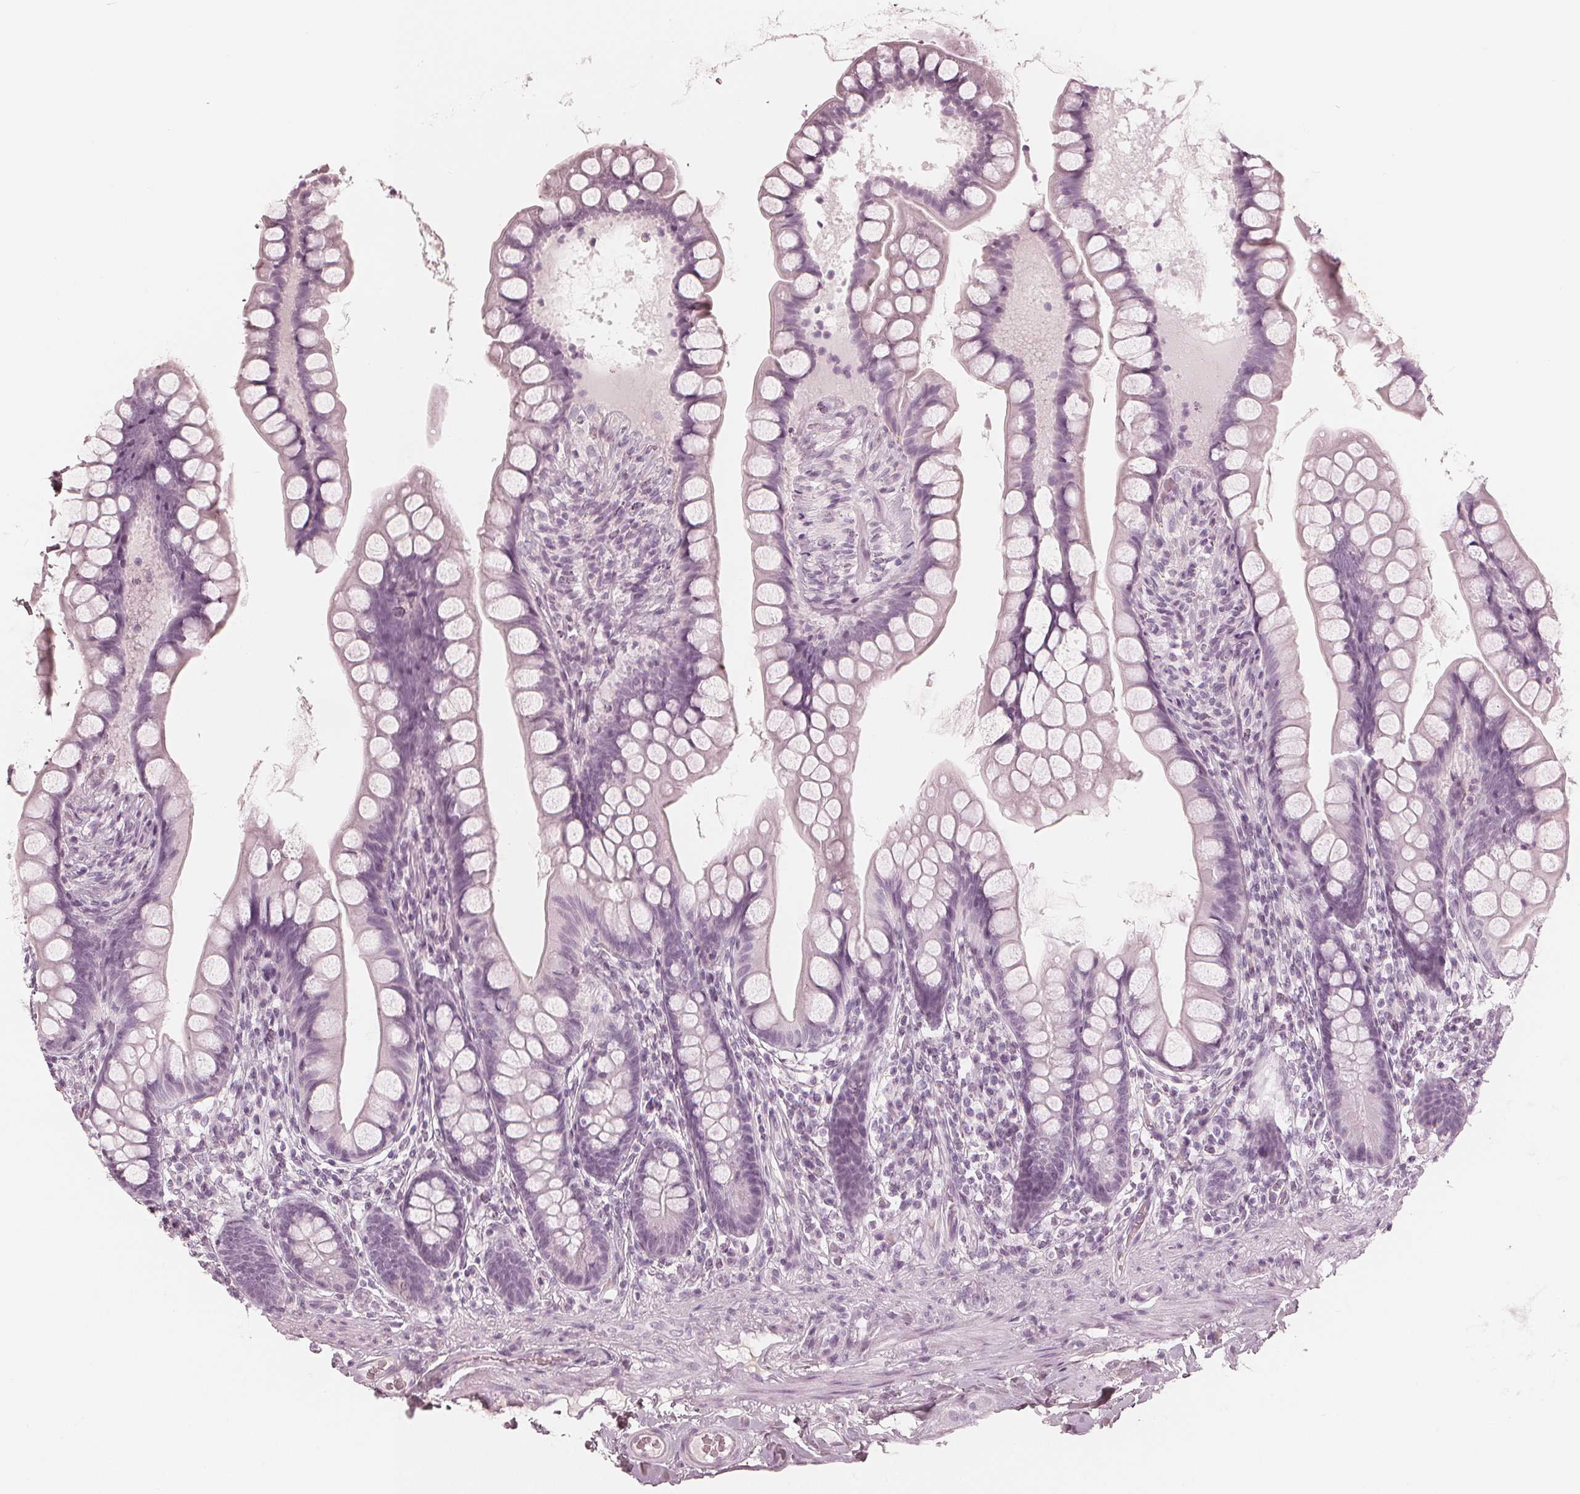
{"staining": {"intensity": "negative", "quantity": "none", "location": "none"}, "tissue": "small intestine", "cell_type": "Glandular cells", "image_type": "normal", "snomed": [{"axis": "morphology", "description": "Normal tissue, NOS"}, {"axis": "topography", "description": "Small intestine"}], "caption": "Glandular cells show no significant protein expression in normal small intestine.", "gene": "PAEP", "patient": {"sex": "male", "age": 70}}